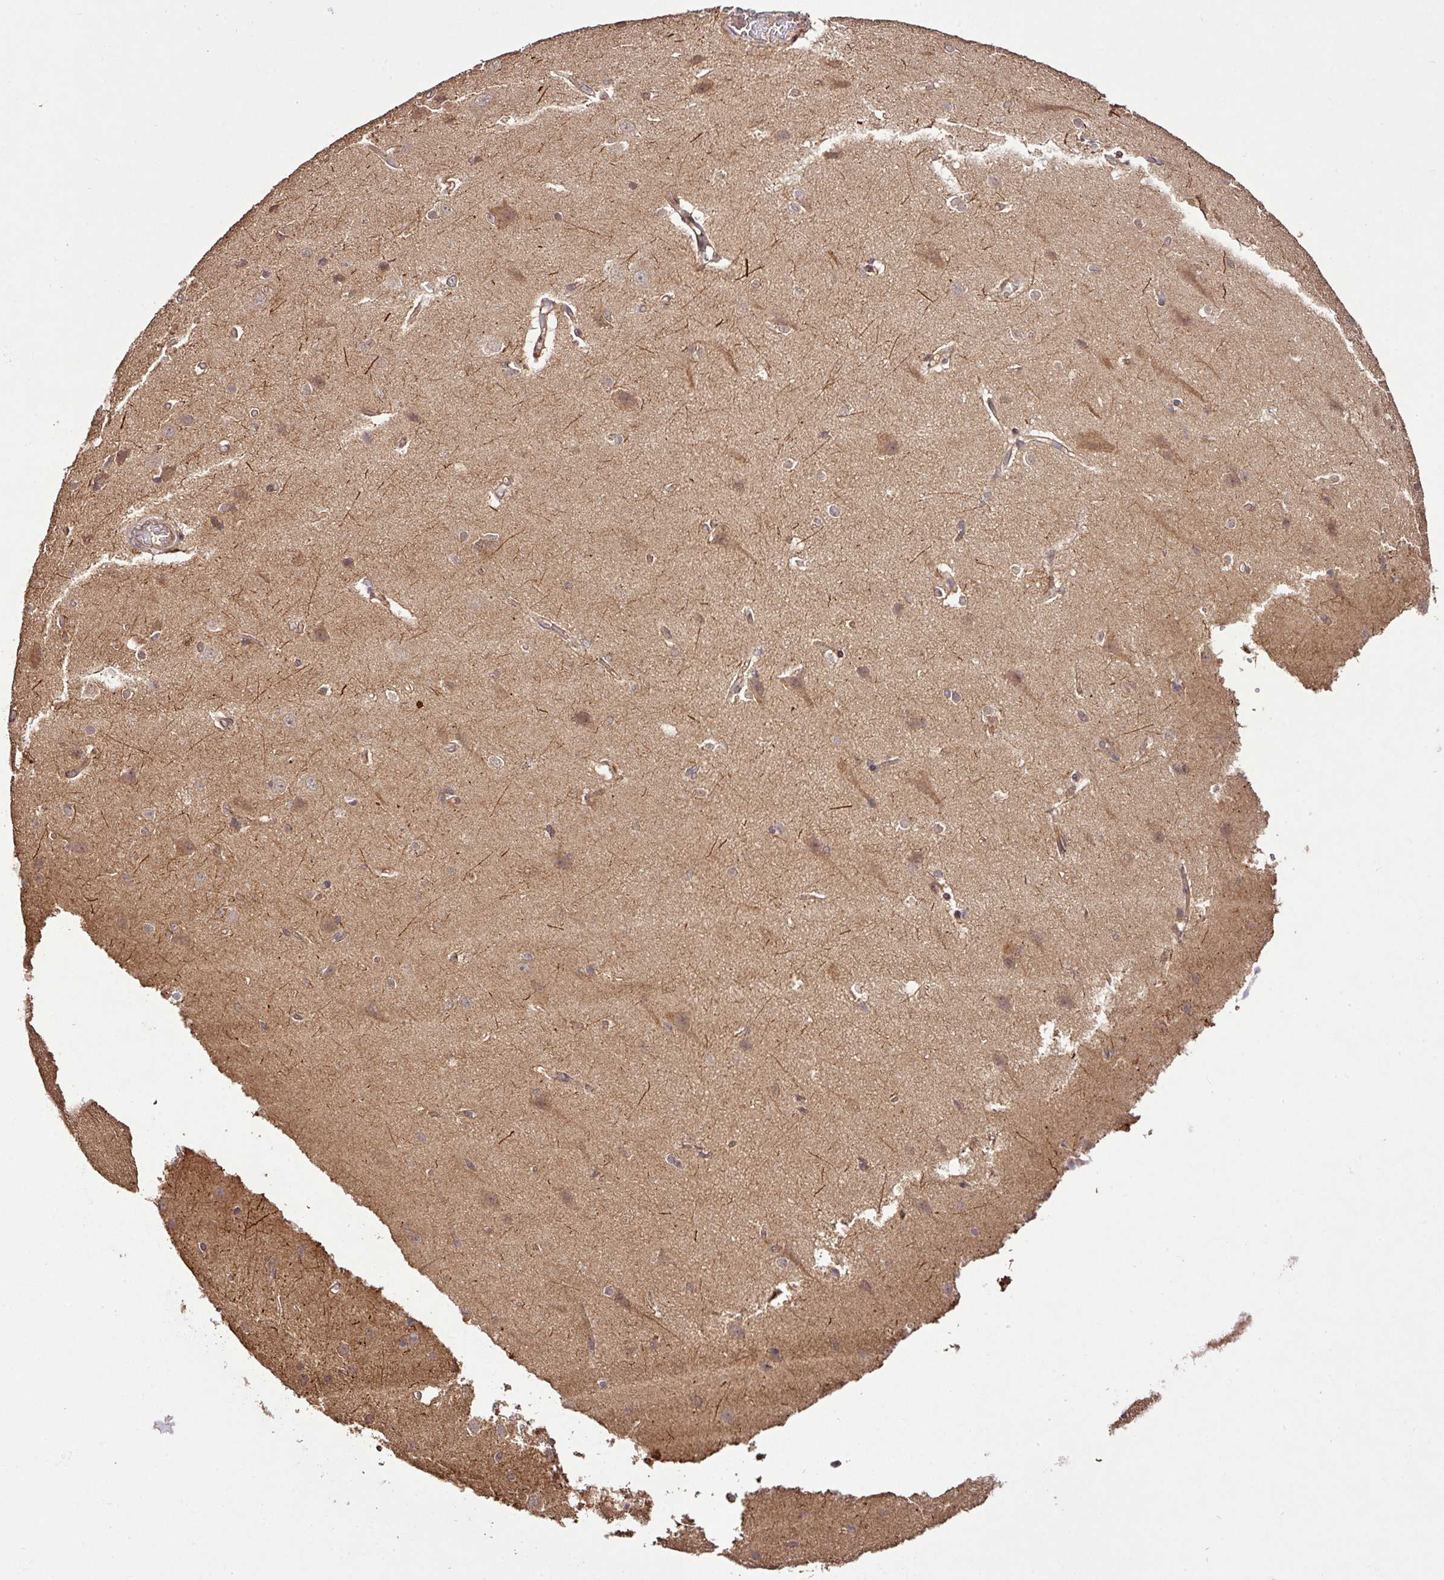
{"staining": {"intensity": "moderate", "quantity": "25%-75%", "location": "cytoplasmic/membranous"}, "tissue": "cerebral cortex", "cell_type": "Endothelial cells", "image_type": "normal", "snomed": [{"axis": "morphology", "description": "Normal tissue, NOS"}, {"axis": "topography", "description": "Cerebral cortex"}], "caption": "A medium amount of moderate cytoplasmic/membranous expression is present in about 25%-75% of endothelial cells in unremarkable cerebral cortex.", "gene": "FAIM", "patient": {"sex": "male", "age": 37}}